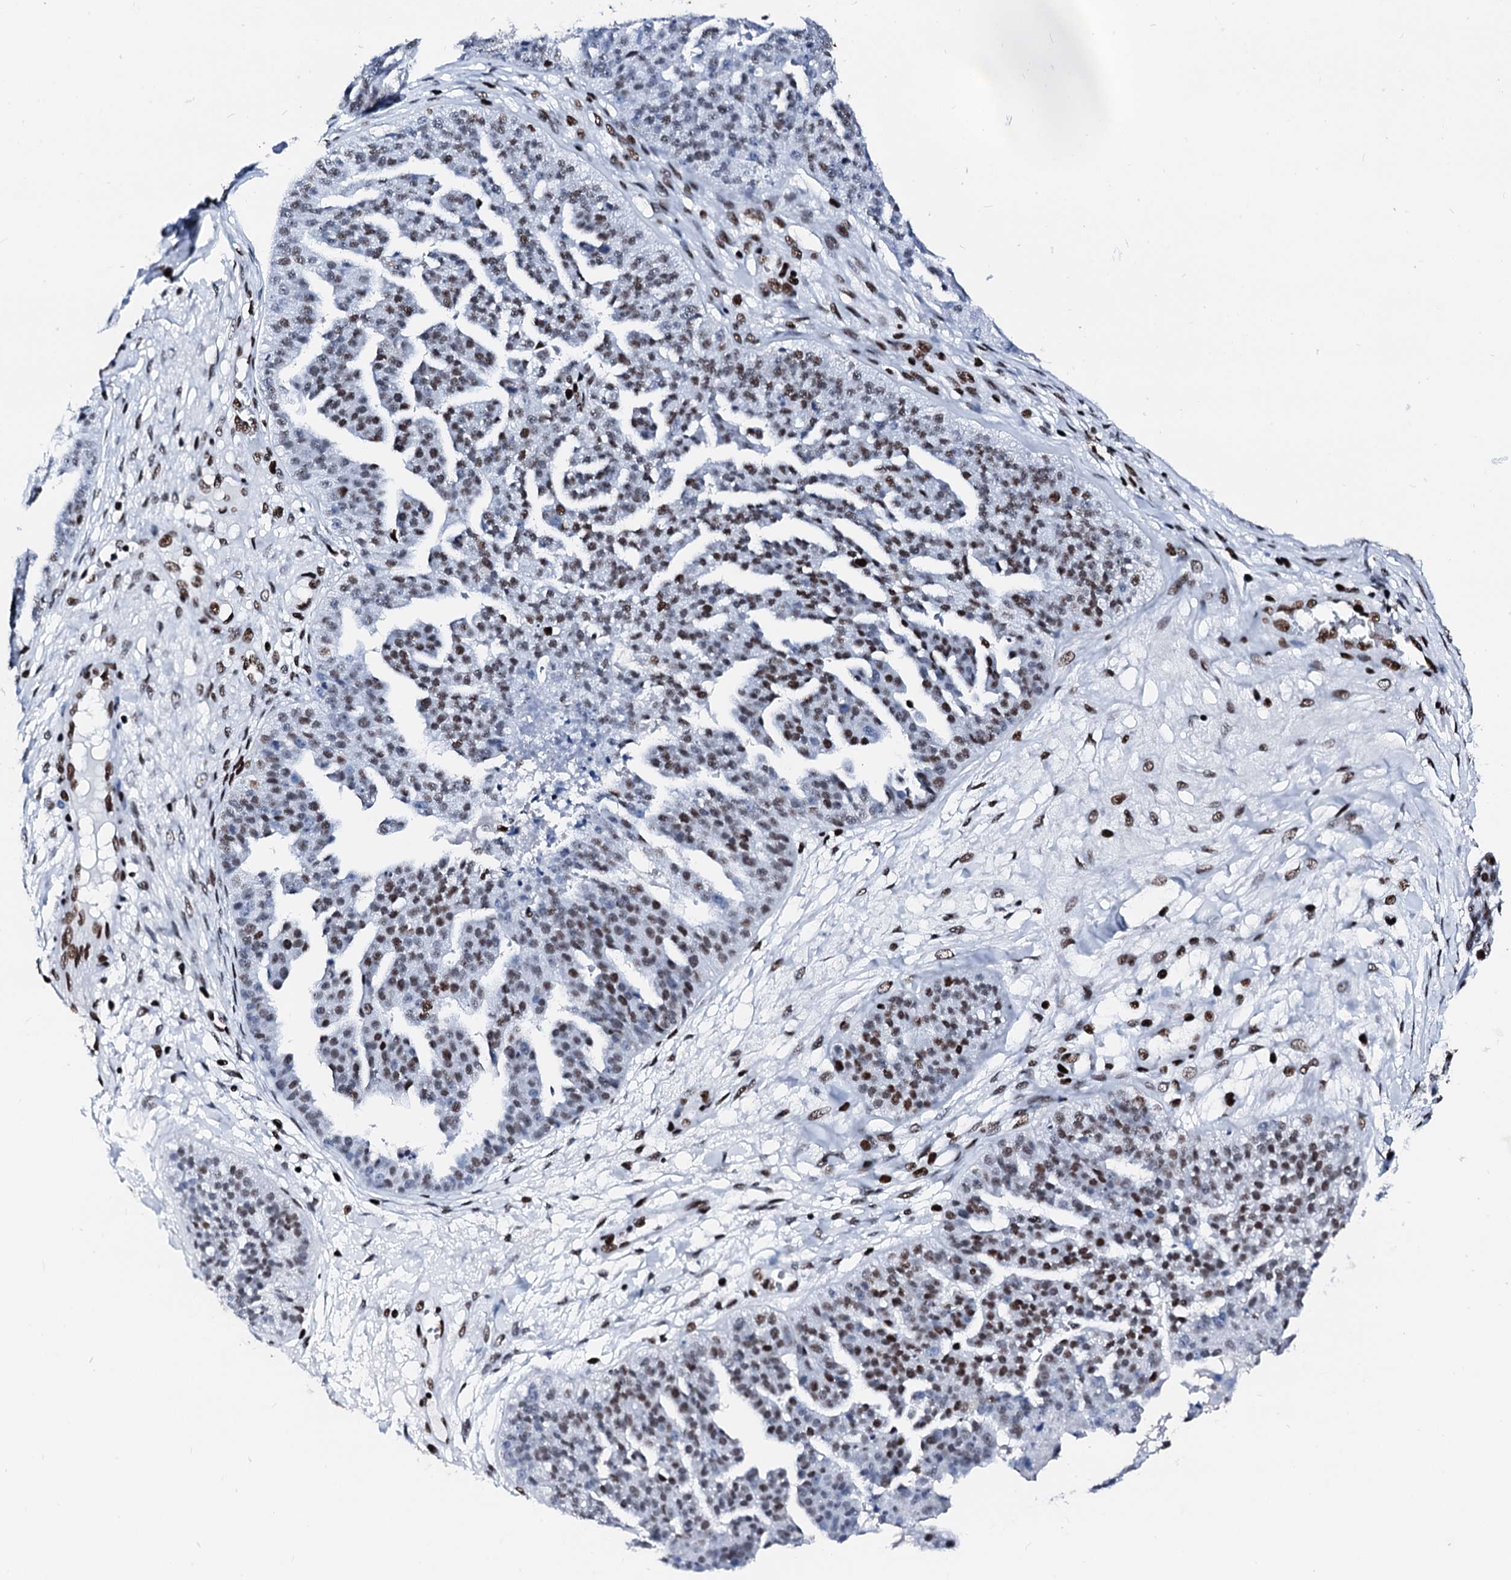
{"staining": {"intensity": "moderate", "quantity": ">75%", "location": "nuclear"}, "tissue": "ovarian cancer", "cell_type": "Tumor cells", "image_type": "cancer", "snomed": [{"axis": "morphology", "description": "Cystadenocarcinoma, serous, NOS"}, {"axis": "topography", "description": "Ovary"}], "caption": "The histopathology image exhibits immunohistochemical staining of ovarian serous cystadenocarcinoma. There is moderate nuclear staining is seen in about >75% of tumor cells. The staining is performed using DAB brown chromogen to label protein expression. The nuclei are counter-stained blue using hematoxylin.", "gene": "RALY", "patient": {"sex": "female", "age": 58}}